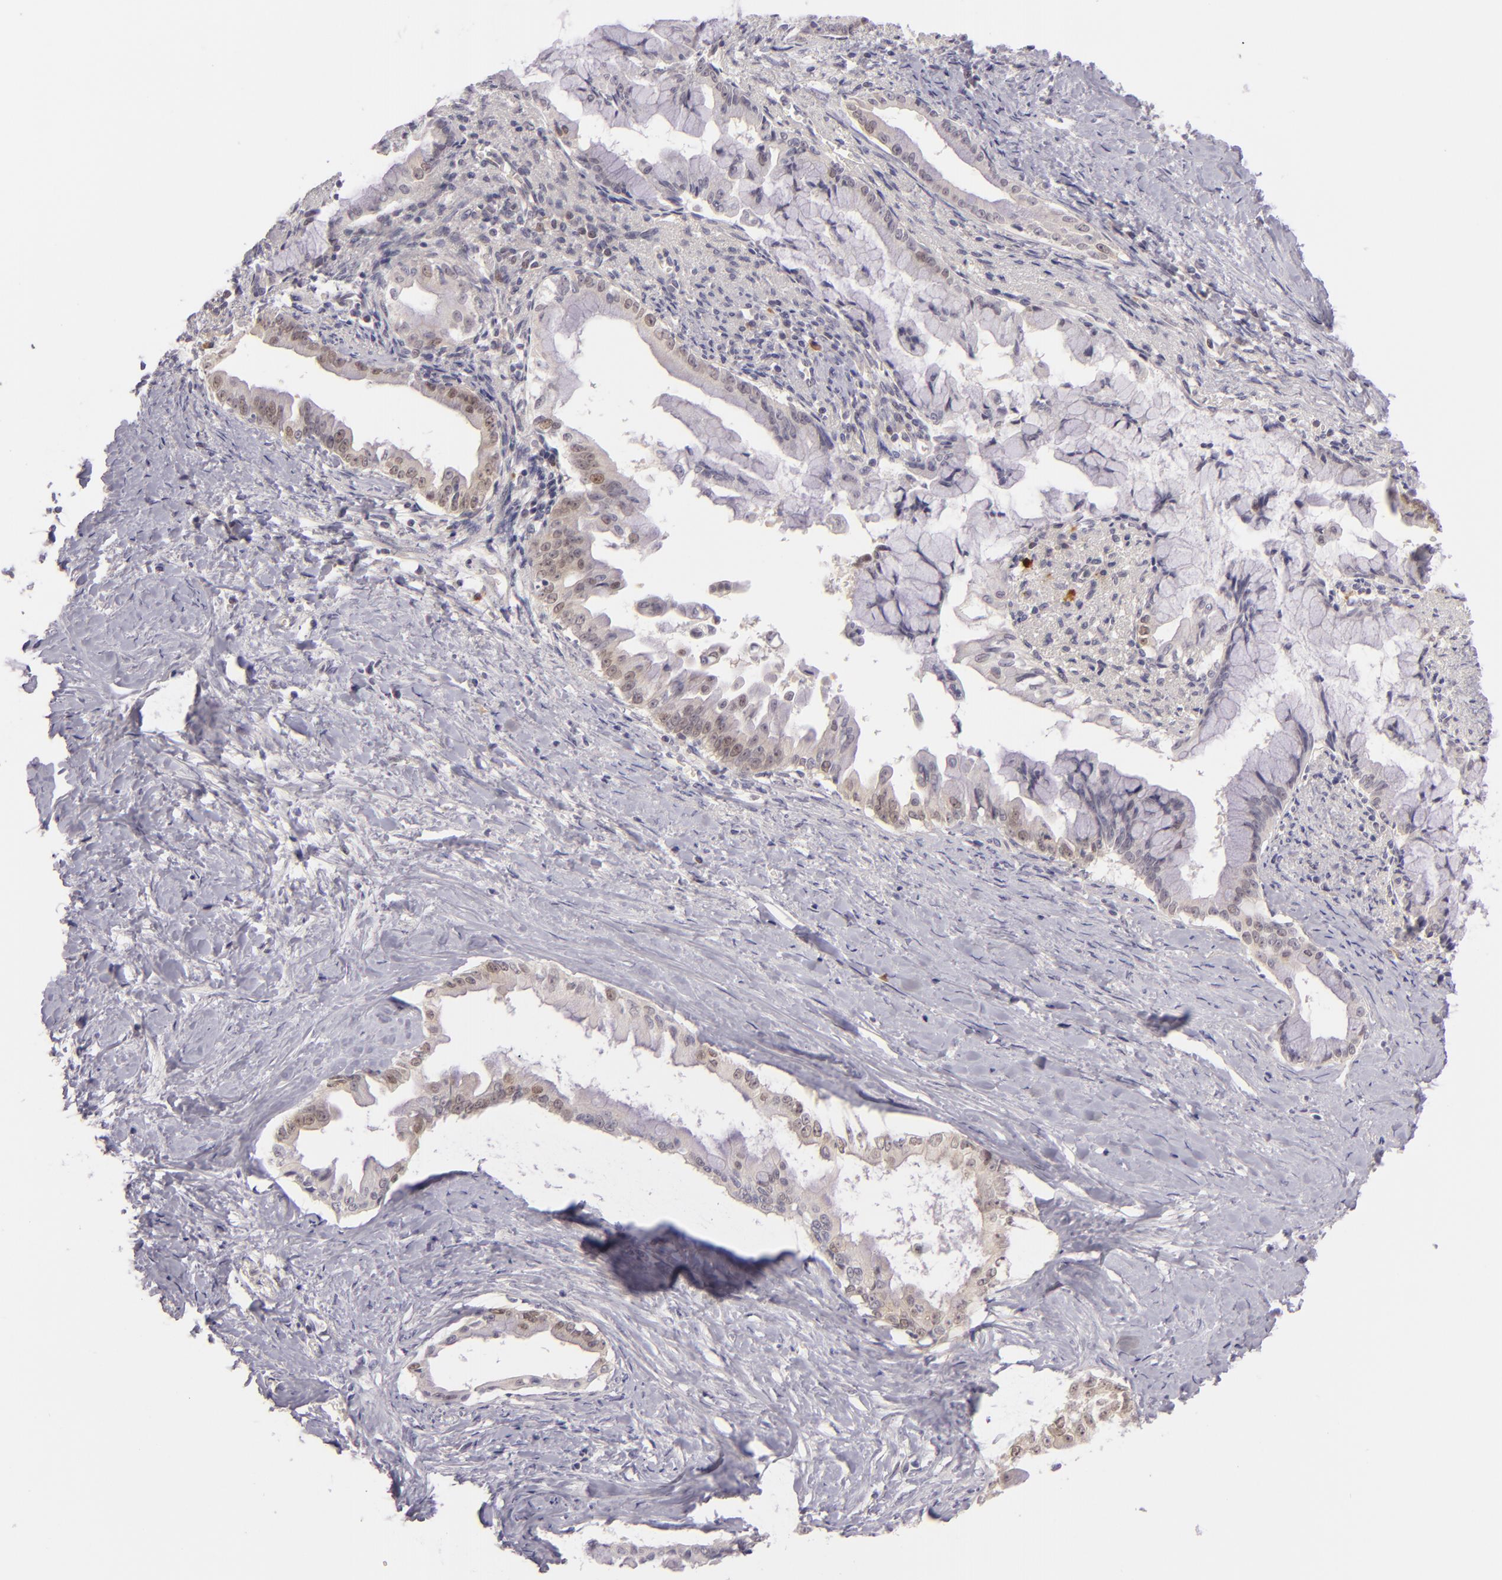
{"staining": {"intensity": "negative", "quantity": "none", "location": "none"}, "tissue": "pancreatic cancer", "cell_type": "Tumor cells", "image_type": "cancer", "snomed": [{"axis": "morphology", "description": "Adenocarcinoma, NOS"}, {"axis": "topography", "description": "Pancreas"}], "caption": "Human pancreatic cancer stained for a protein using IHC reveals no staining in tumor cells.", "gene": "CSE1L", "patient": {"sex": "male", "age": 59}}